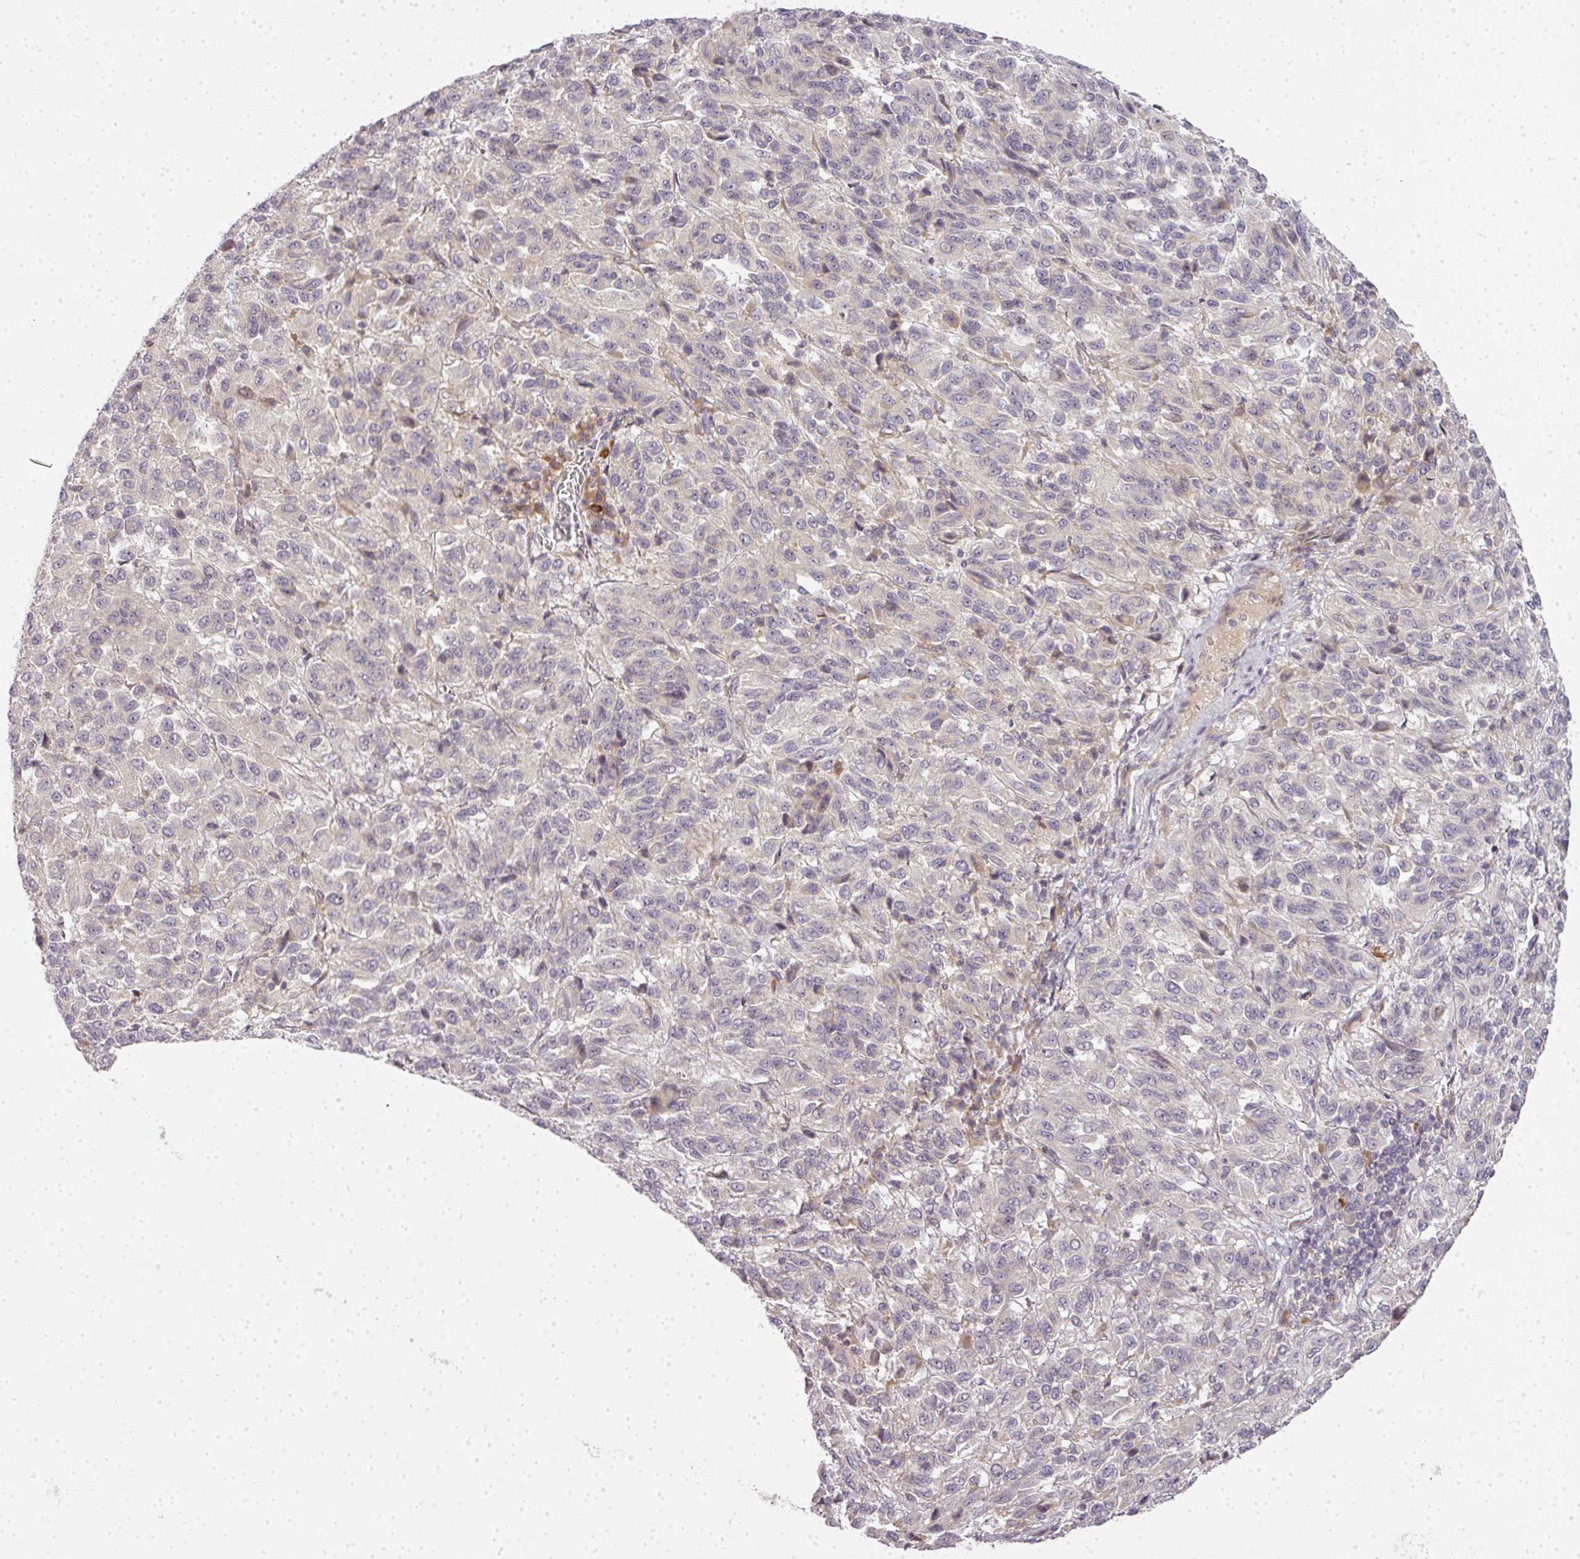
{"staining": {"intensity": "negative", "quantity": "none", "location": "none"}, "tissue": "melanoma", "cell_type": "Tumor cells", "image_type": "cancer", "snomed": [{"axis": "morphology", "description": "Malignant melanoma, Metastatic site"}, {"axis": "topography", "description": "Lung"}], "caption": "Tumor cells show no significant protein staining in melanoma.", "gene": "MED19", "patient": {"sex": "male", "age": 64}}